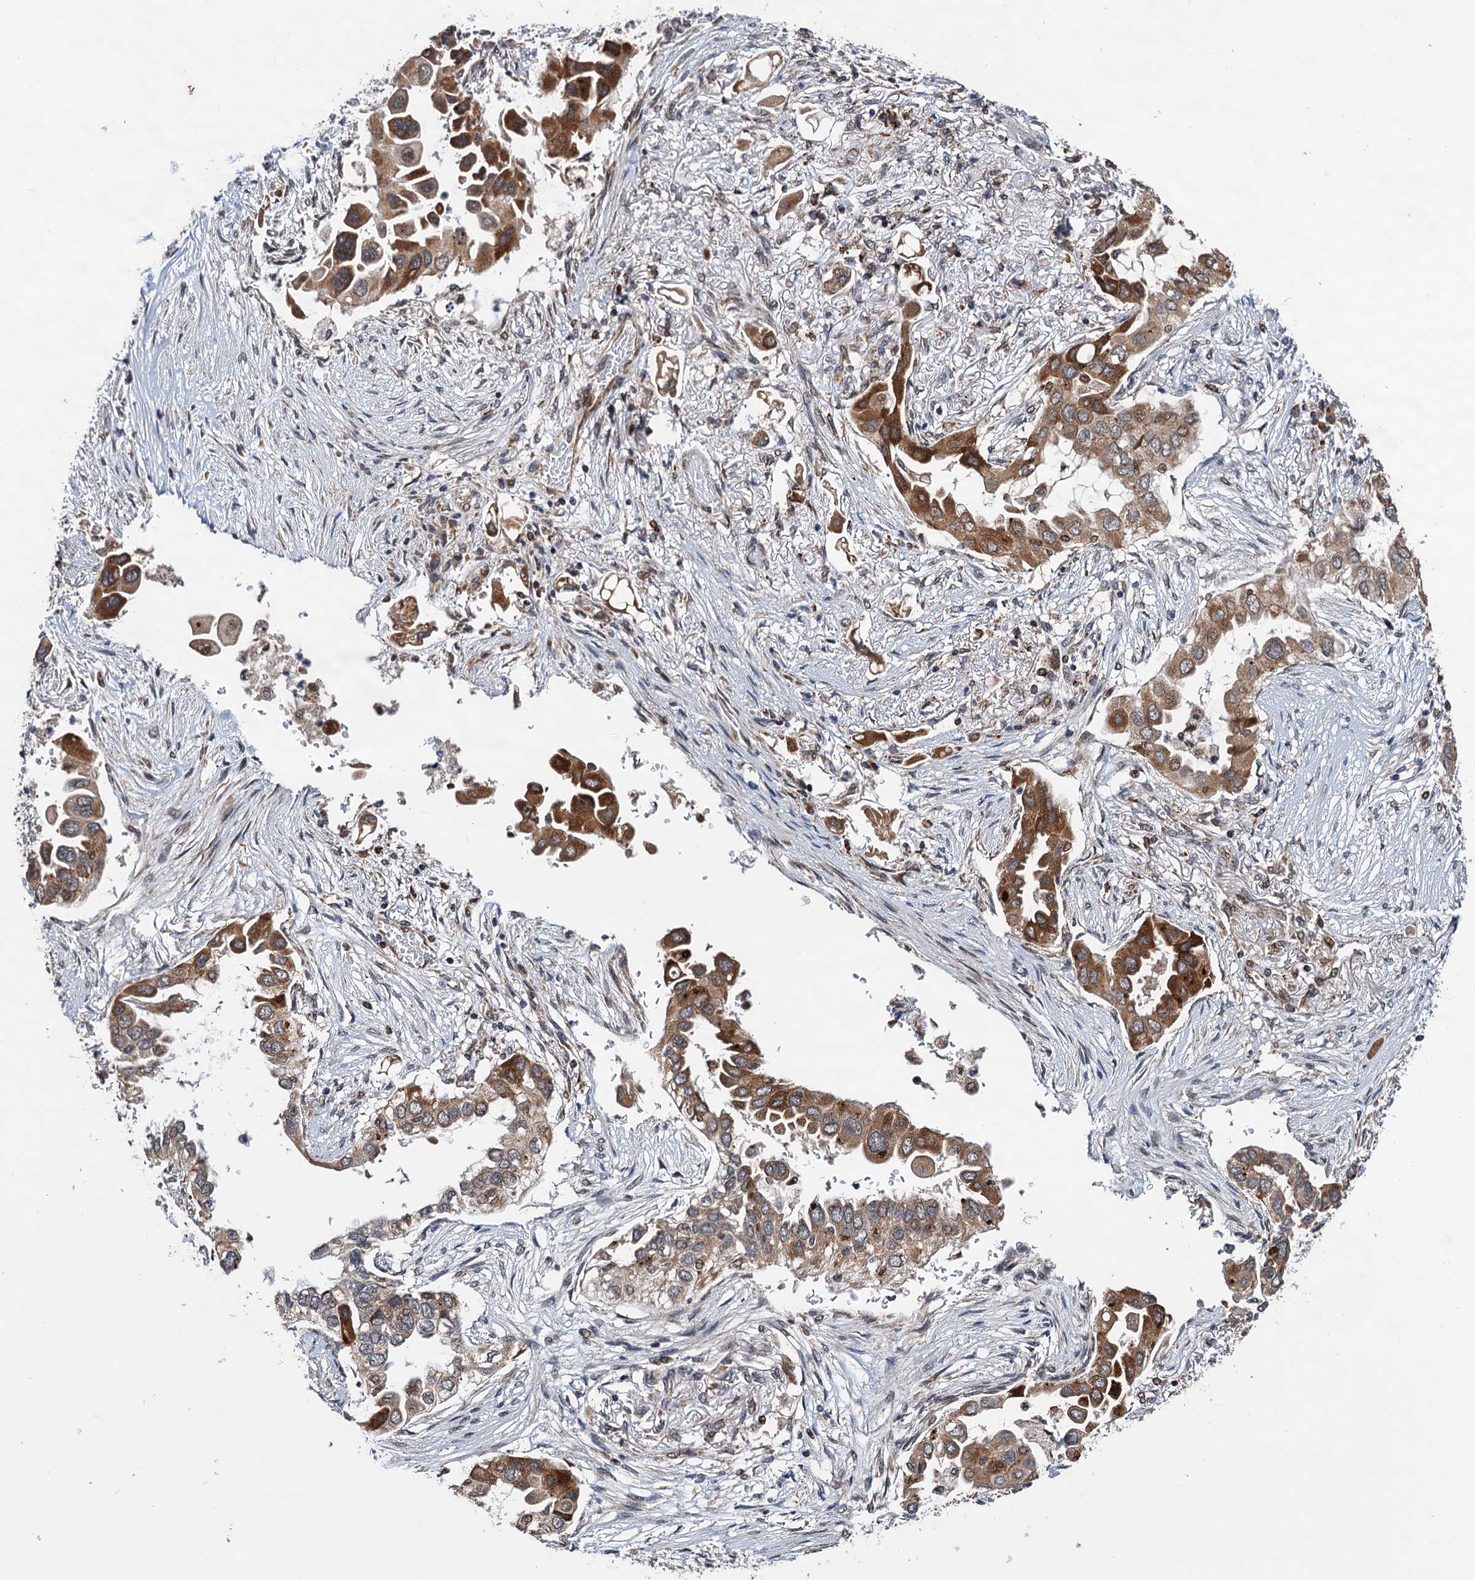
{"staining": {"intensity": "moderate", "quantity": ">75%", "location": "cytoplasmic/membranous"}, "tissue": "lung cancer", "cell_type": "Tumor cells", "image_type": "cancer", "snomed": [{"axis": "morphology", "description": "Adenocarcinoma, NOS"}, {"axis": "topography", "description": "Lung"}], "caption": "Lung cancer (adenocarcinoma) stained with DAB immunohistochemistry (IHC) demonstrates medium levels of moderate cytoplasmic/membranous expression in approximately >75% of tumor cells.", "gene": "CMPK2", "patient": {"sex": "female", "age": 76}}